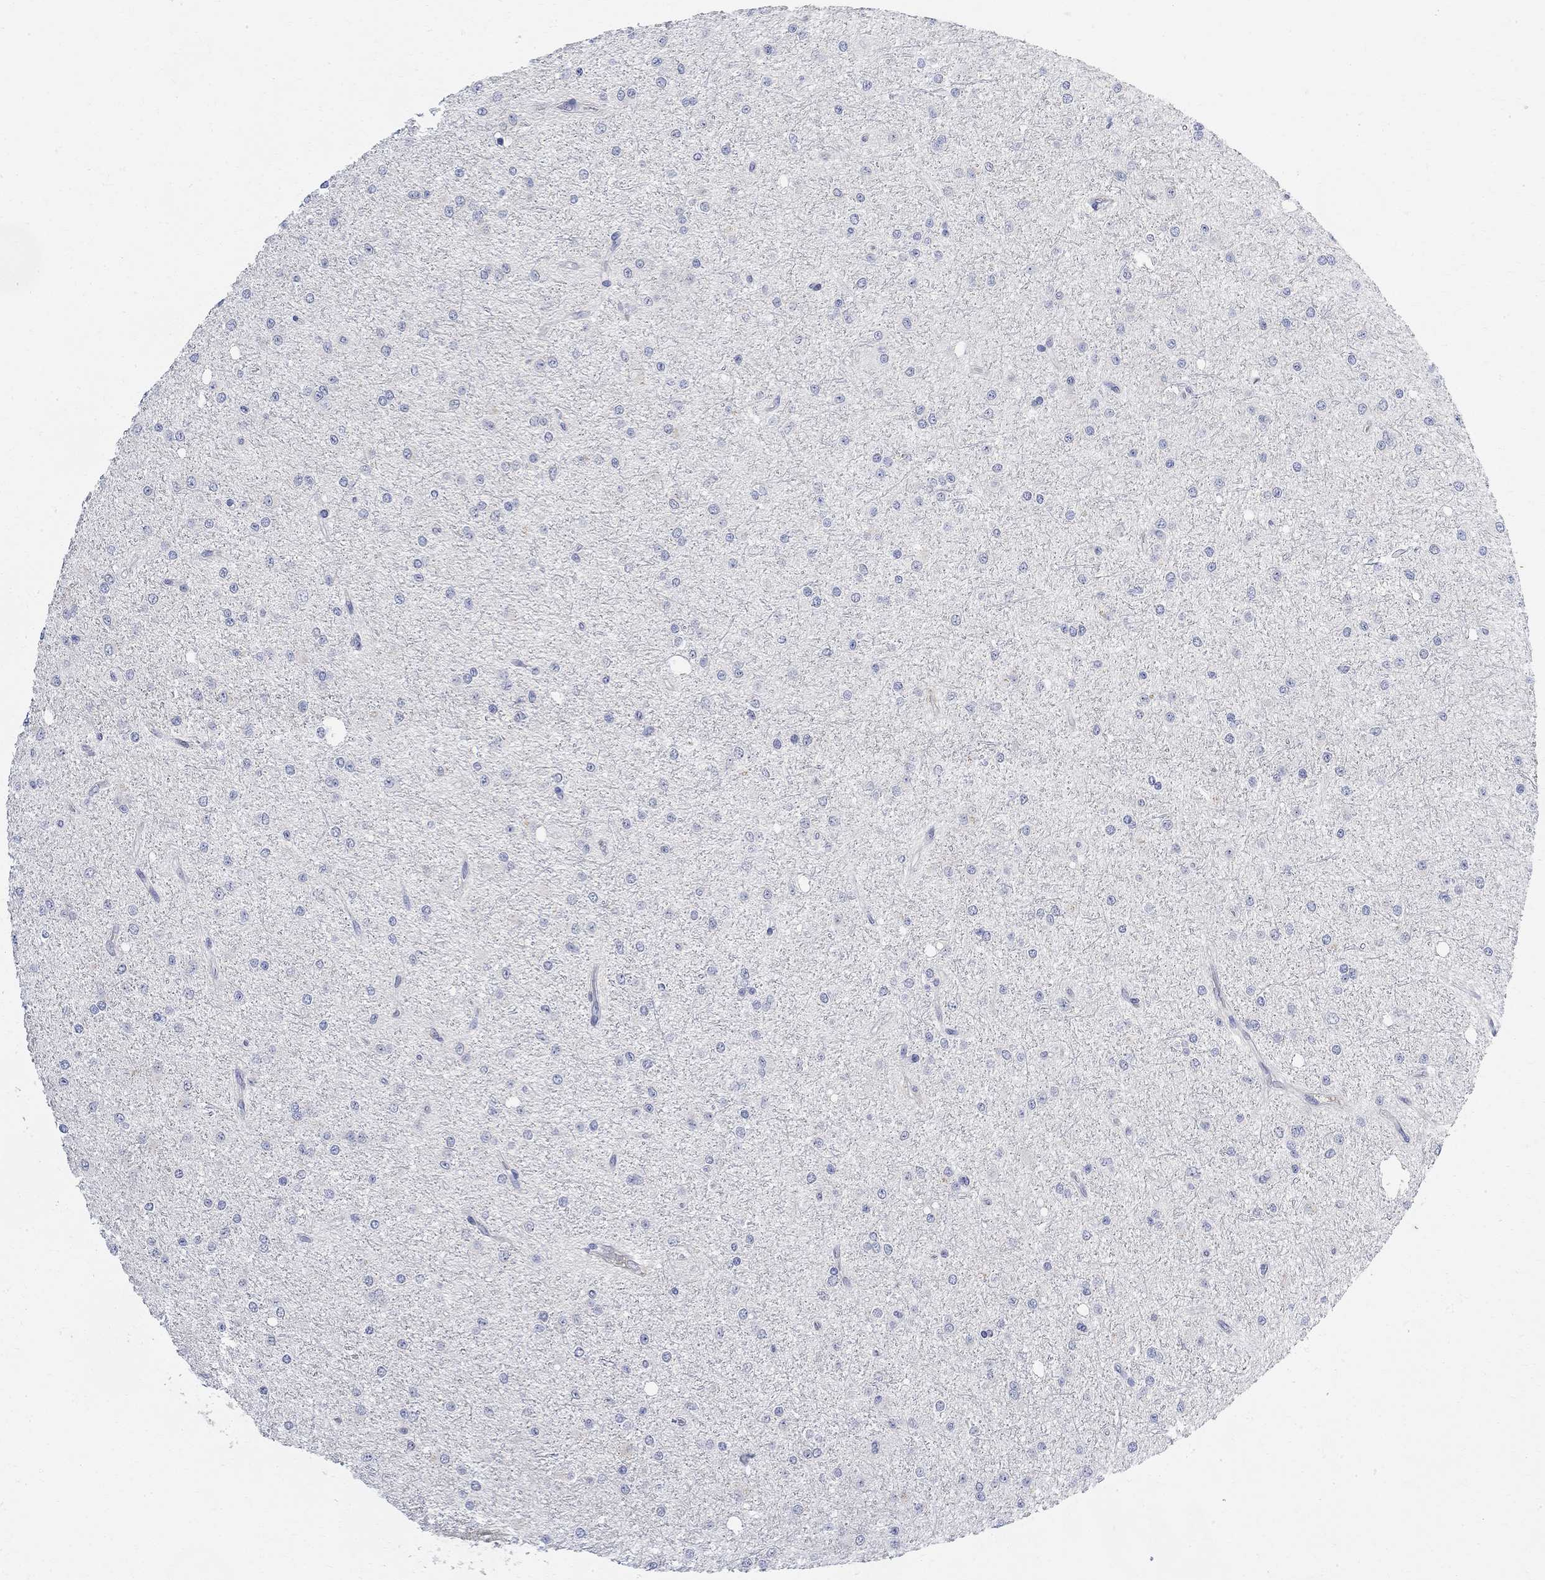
{"staining": {"intensity": "negative", "quantity": "none", "location": "none"}, "tissue": "glioma", "cell_type": "Tumor cells", "image_type": "cancer", "snomed": [{"axis": "morphology", "description": "Glioma, malignant, Low grade"}, {"axis": "topography", "description": "Brain"}], "caption": "The image shows no significant expression in tumor cells of malignant glioma (low-grade).", "gene": "FNDC5", "patient": {"sex": "male", "age": 27}}